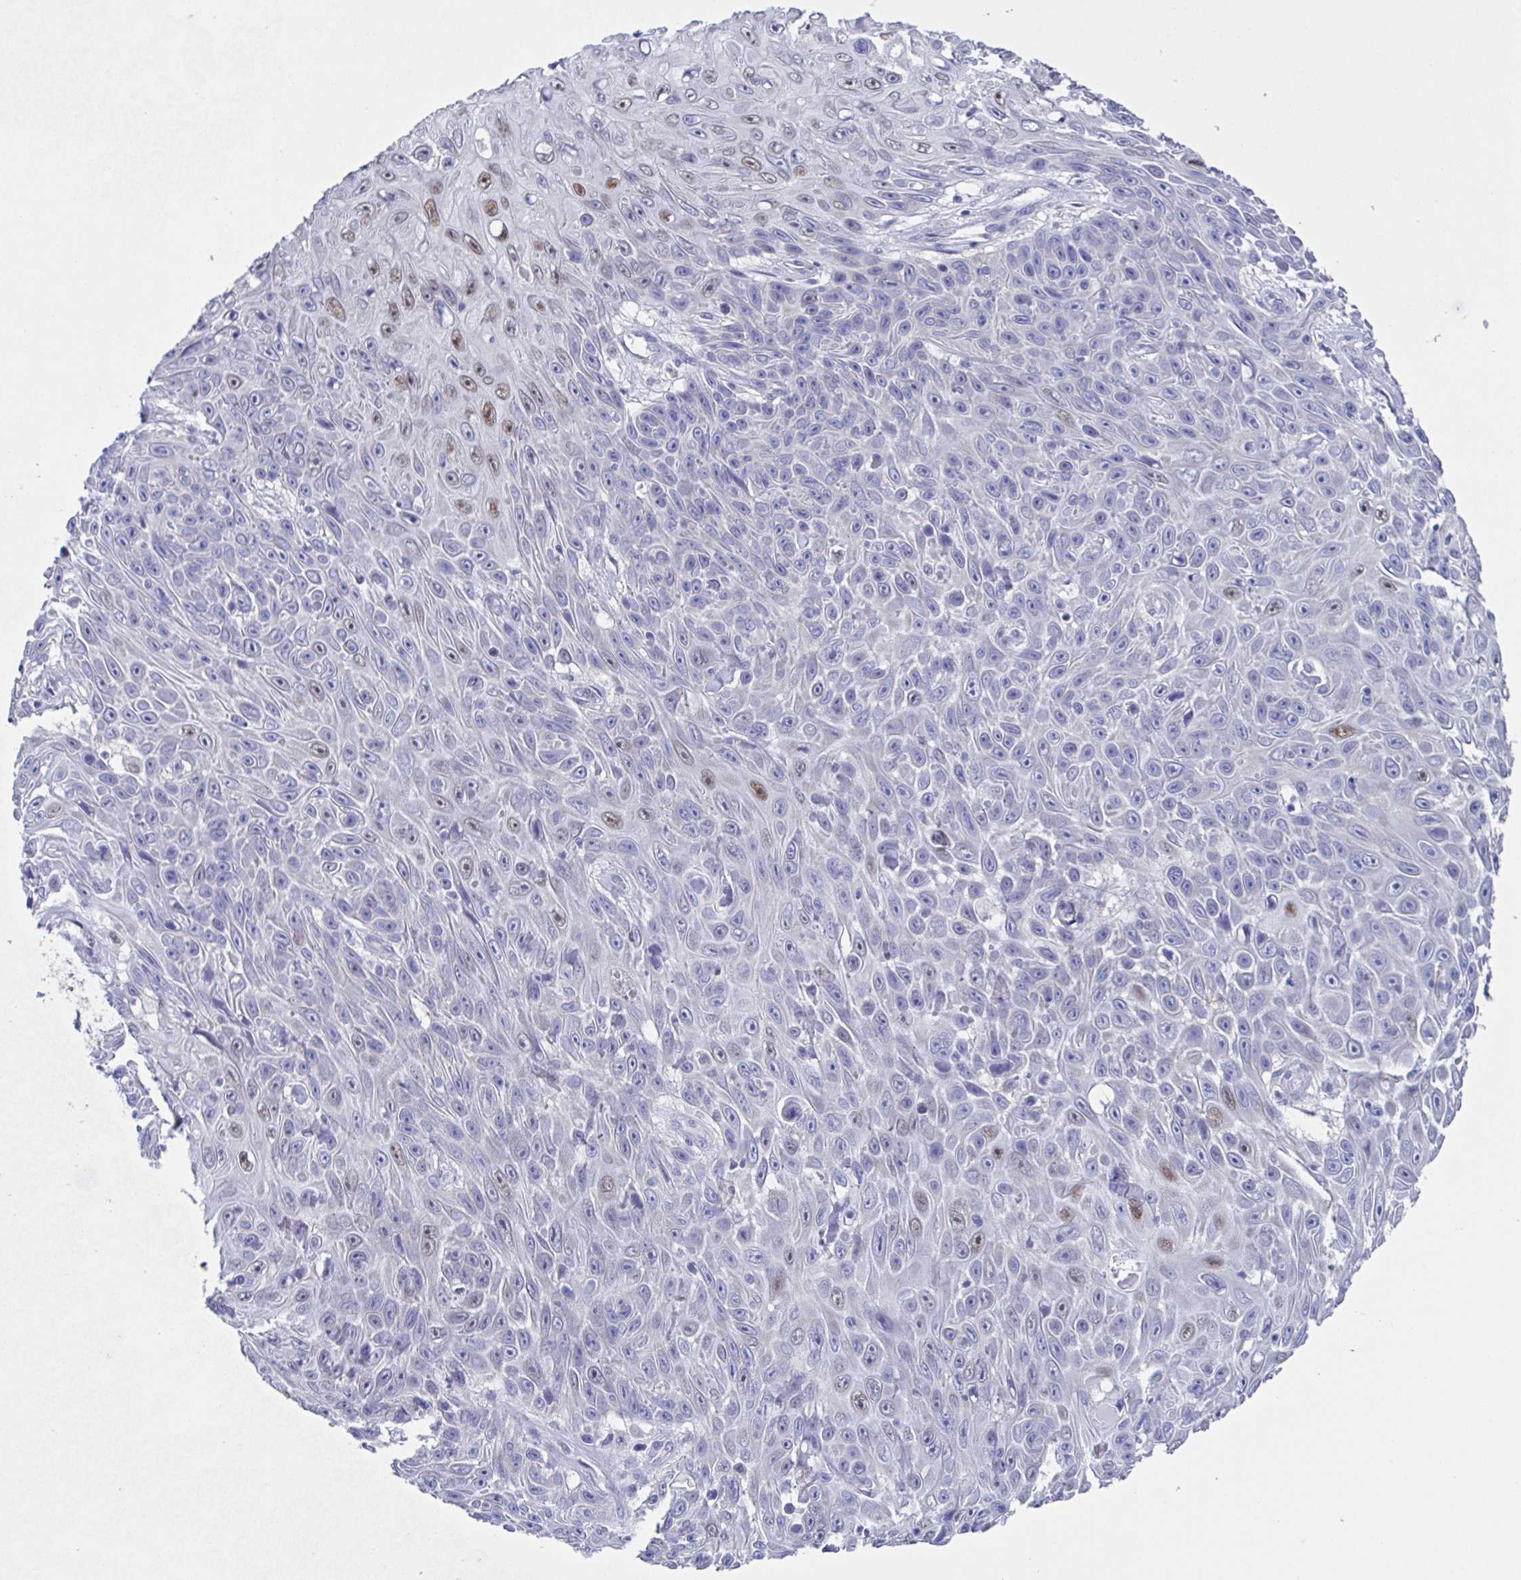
{"staining": {"intensity": "moderate", "quantity": "<25%", "location": "nuclear"}, "tissue": "skin cancer", "cell_type": "Tumor cells", "image_type": "cancer", "snomed": [{"axis": "morphology", "description": "Squamous cell carcinoma, NOS"}, {"axis": "topography", "description": "Skin"}], "caption": "Protein staining of skin cancer tissue shows moderate nuclear positivity in about <25% of tumor cells. Using DAB (3,3'-diaminobenzidine) (brown) and hematoxylin (blue) stains, captured at high magnification using brightfield microscopy.", "gene": "PBOV1", "patient": {"sex": "male", "age": 82}}